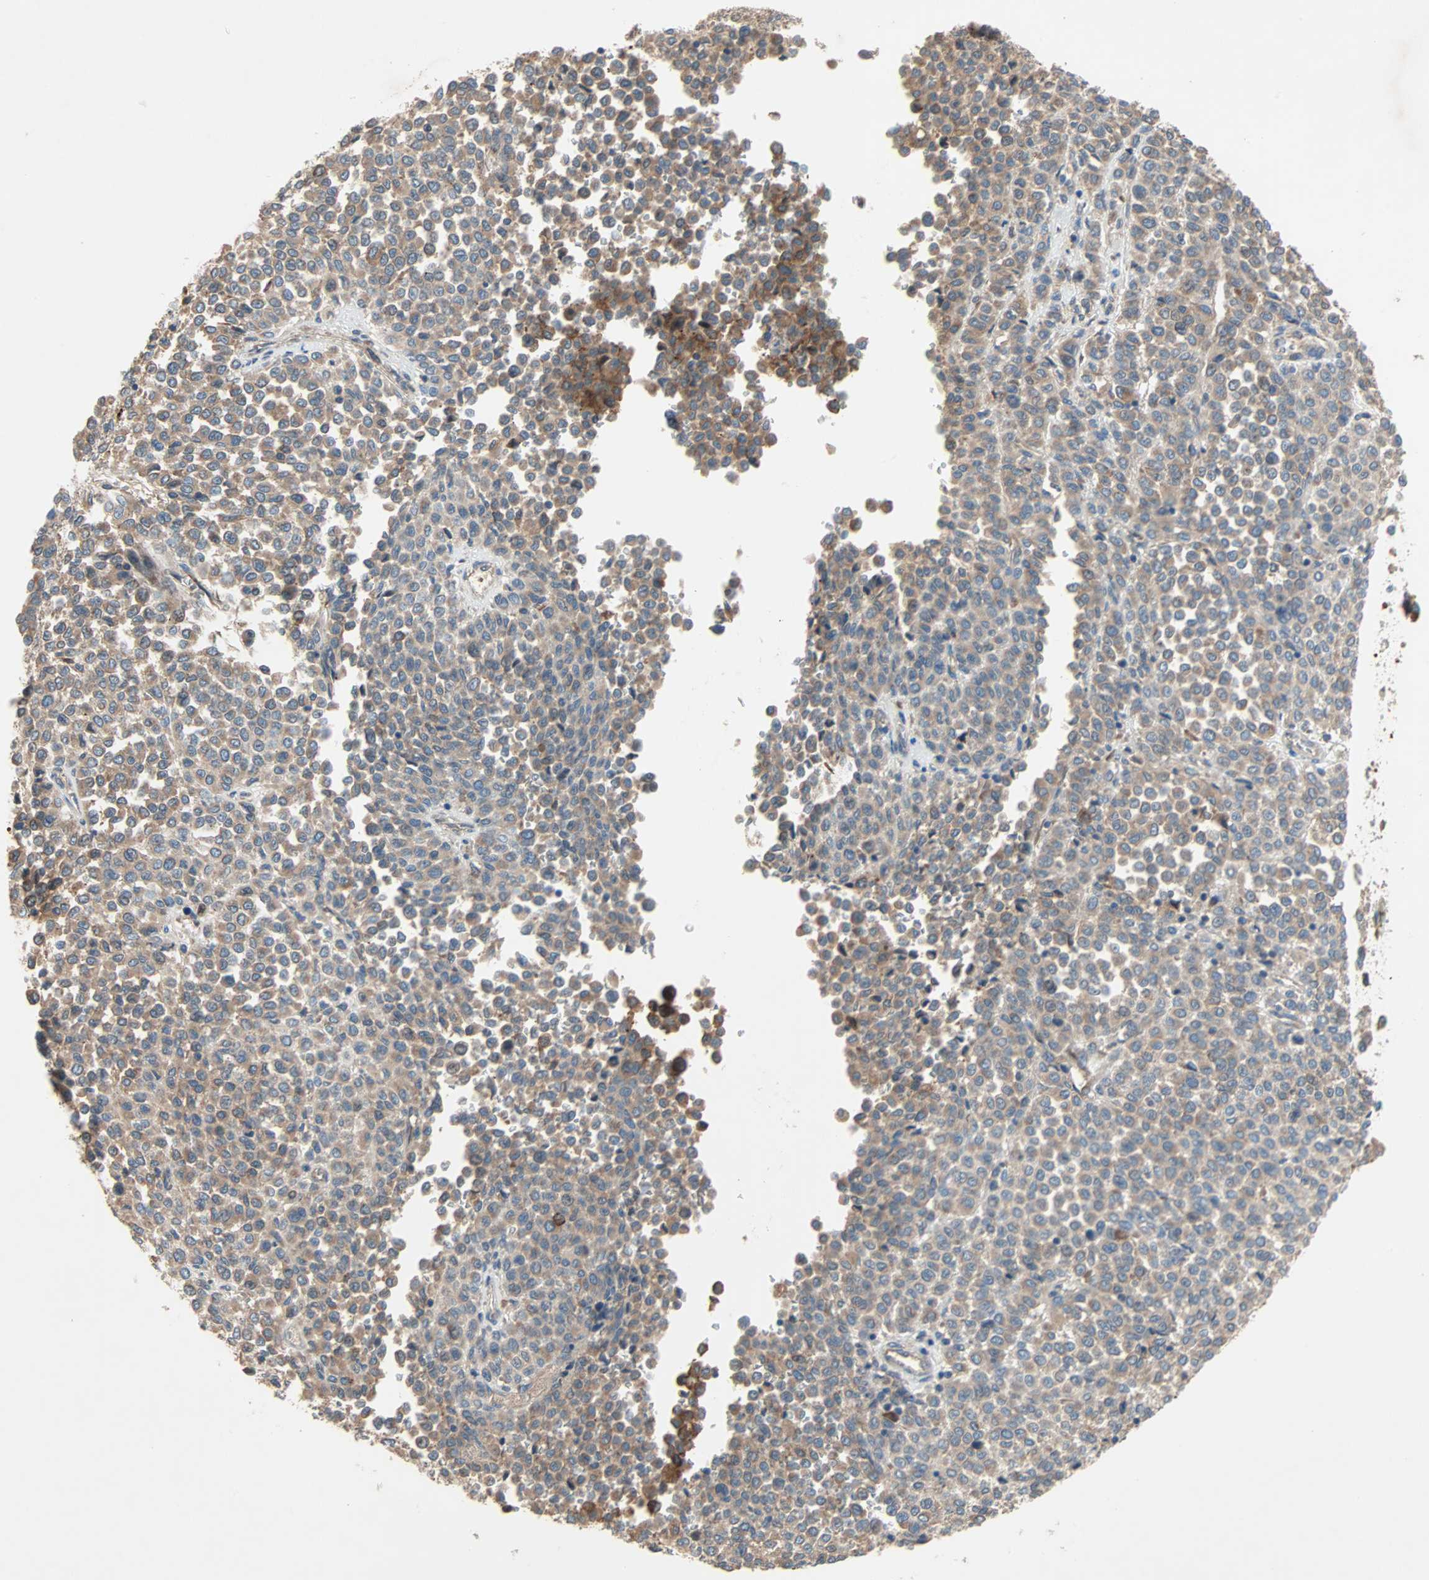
{"staining": {"intensity": "moderate", "quantity": ">75%", "location": "cytoplasmic/membranous"}, "tissue": "melanoma", "cell_type": "Tumor cells", "image_type": "cancer", "snomed": [{"axis": "morphology", "description": "Malignant melanoma, Metastatic site"}, {"axis": "topography", "description": "Pancreas"}], "caption": "Protein staining shows moderate cytoplasmic/membranous staining in about >75% of tumor cells in malignant melanoma (metastatic site).", "gene": "XYLT1", "patient": {"sex": "female", "age": 30}}